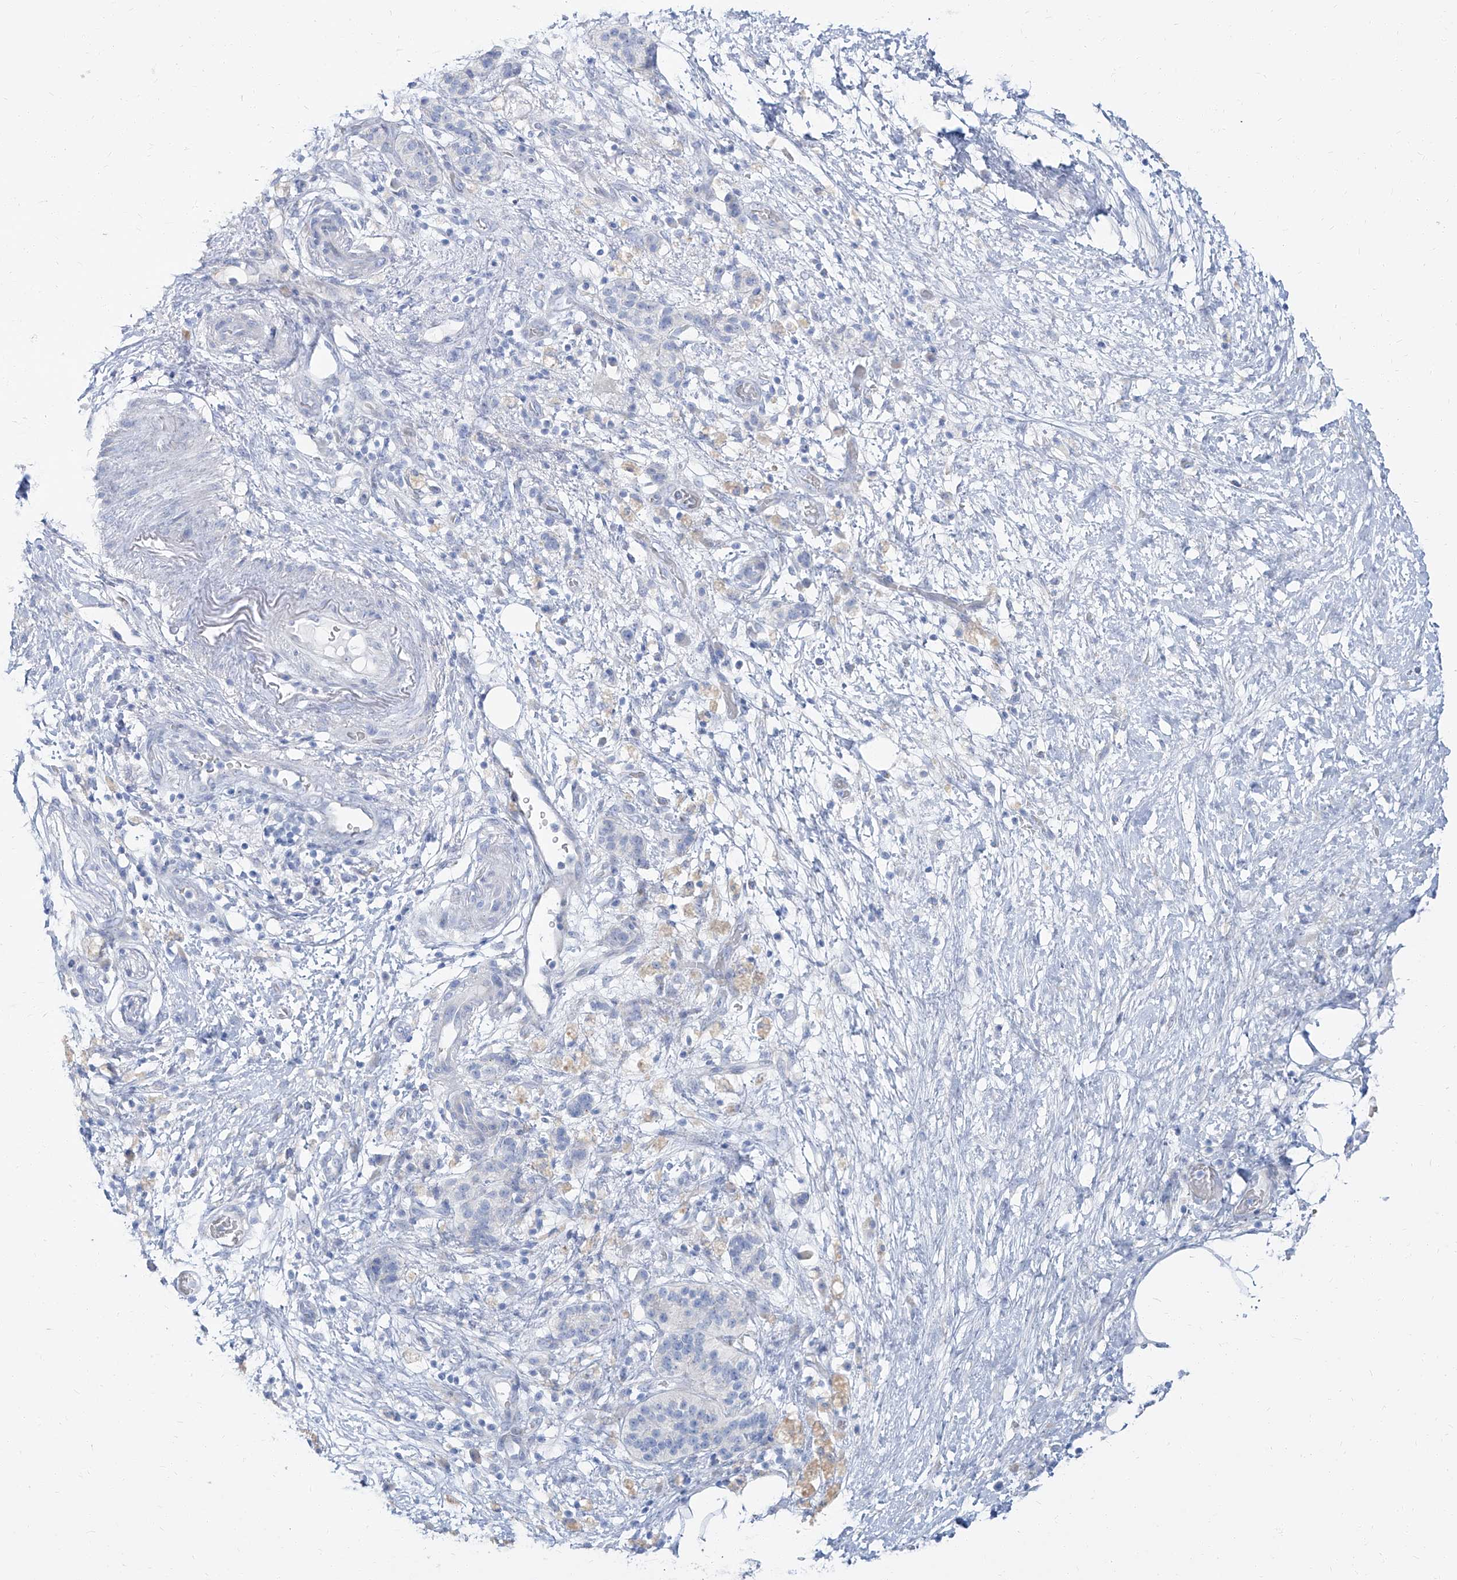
{"staining": {"intensity": "negative", "quantity": "none", "location": "none"}, "tissue": "pancreatic cancer", "cell_type": "Tumor cells", "image_type": "cancer", "snomed": [{"axis": "morphology", "description": "Adenocarcinoma, NOS"}, {"axis": "topography", "description": "Pancreas"}], "caption": "Tumor cells show no significant expression in pancreatic cancer.", "gene": "TXLNB", "patient": {"sex": "female", "age": 78}}